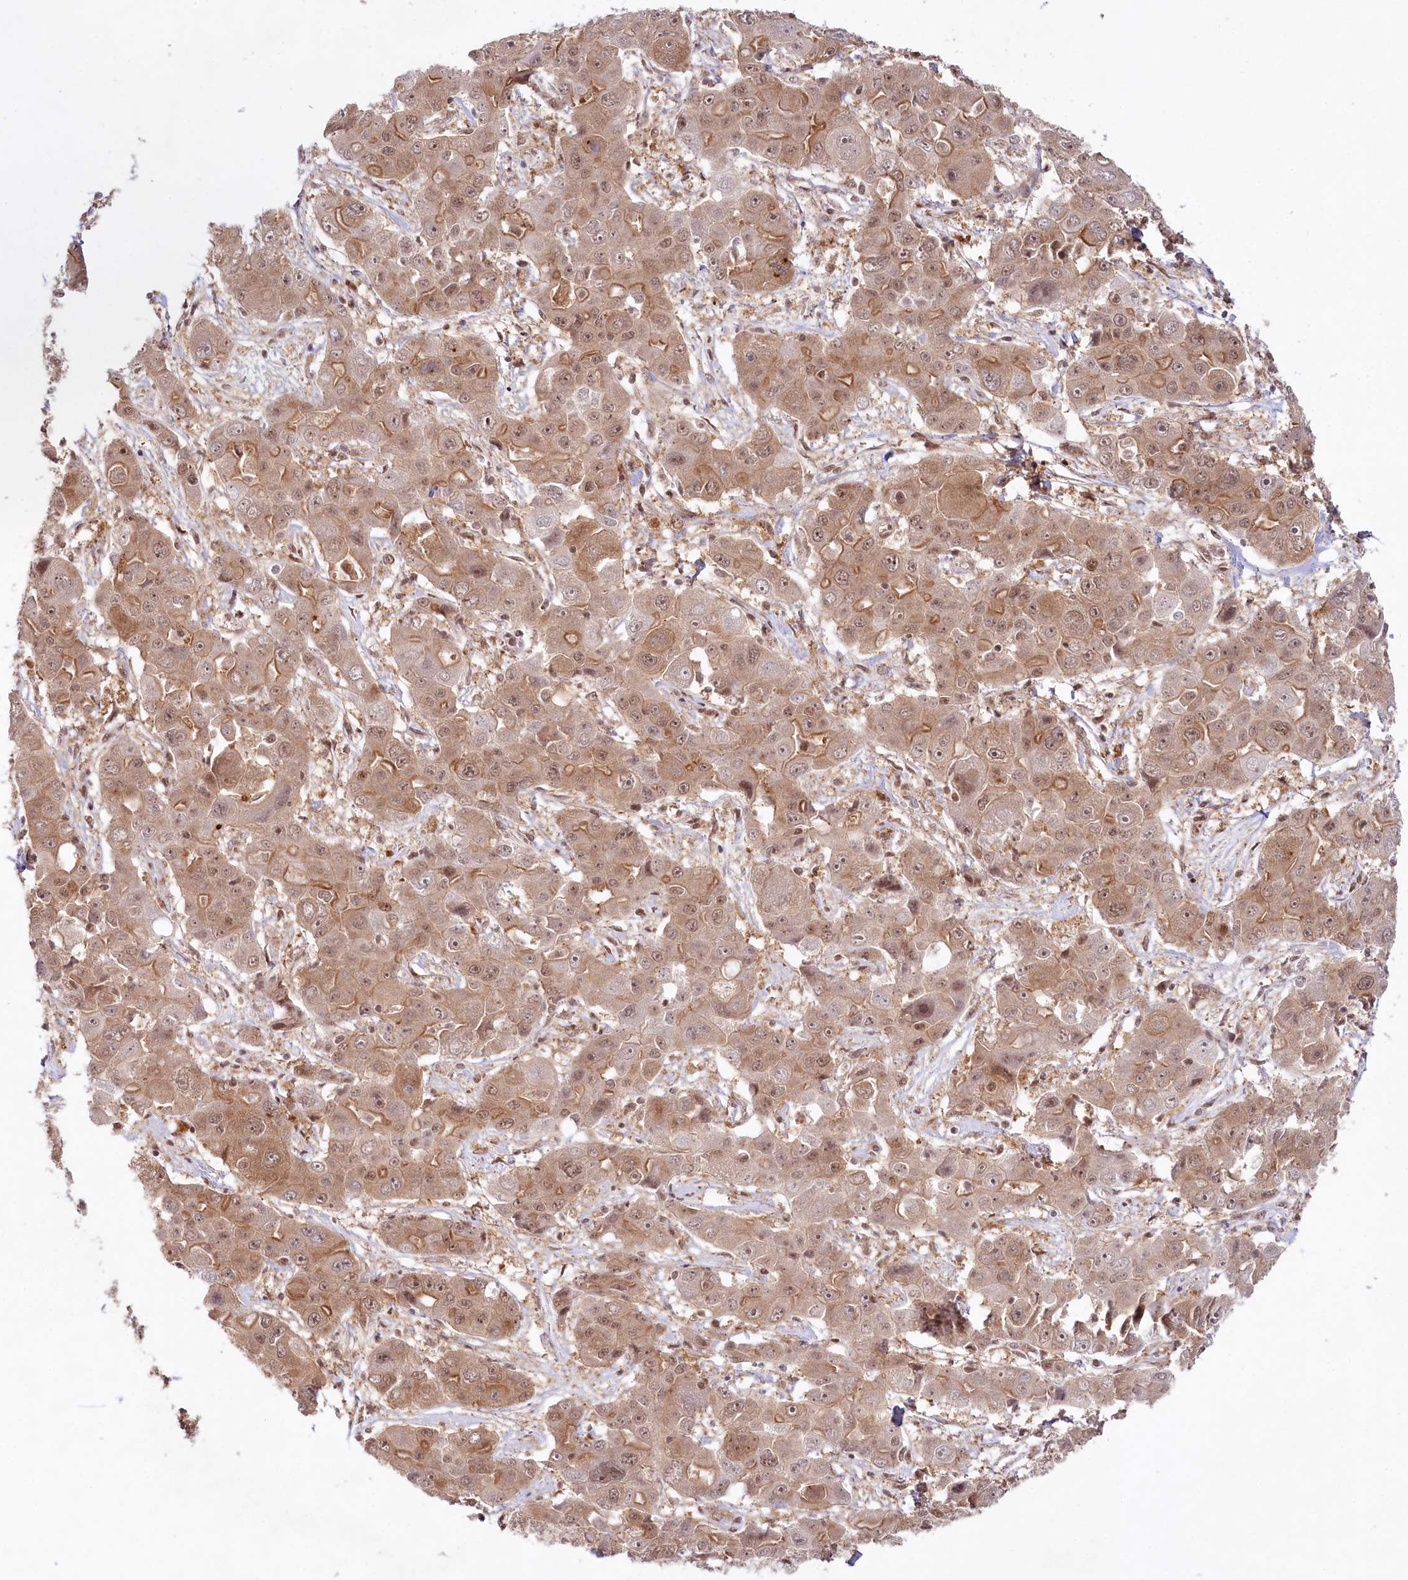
{"staining": {"intensity": "moderate", "quantity": ">75%", "location": "cytoplasmic/membranous,nuclear"}, "tissue": "liver cancer", "cell_type": "Tumor cells", "image_type": "cancer", "snomed": [{"axis": "morphology", "description": "Cholangiocarcinoma"}, {"axis": "topography", "description": "Liver"}], "caption": "Liver cancer (cholangiocarcinoma) stained for a protein (brown) demonstrates moderate cytoplasmic/membranous and nuclear positive staining in approximately >75% of tumor cells.", "gene": "CCDC65", "patient": {"sex": "male", "age": 67}}